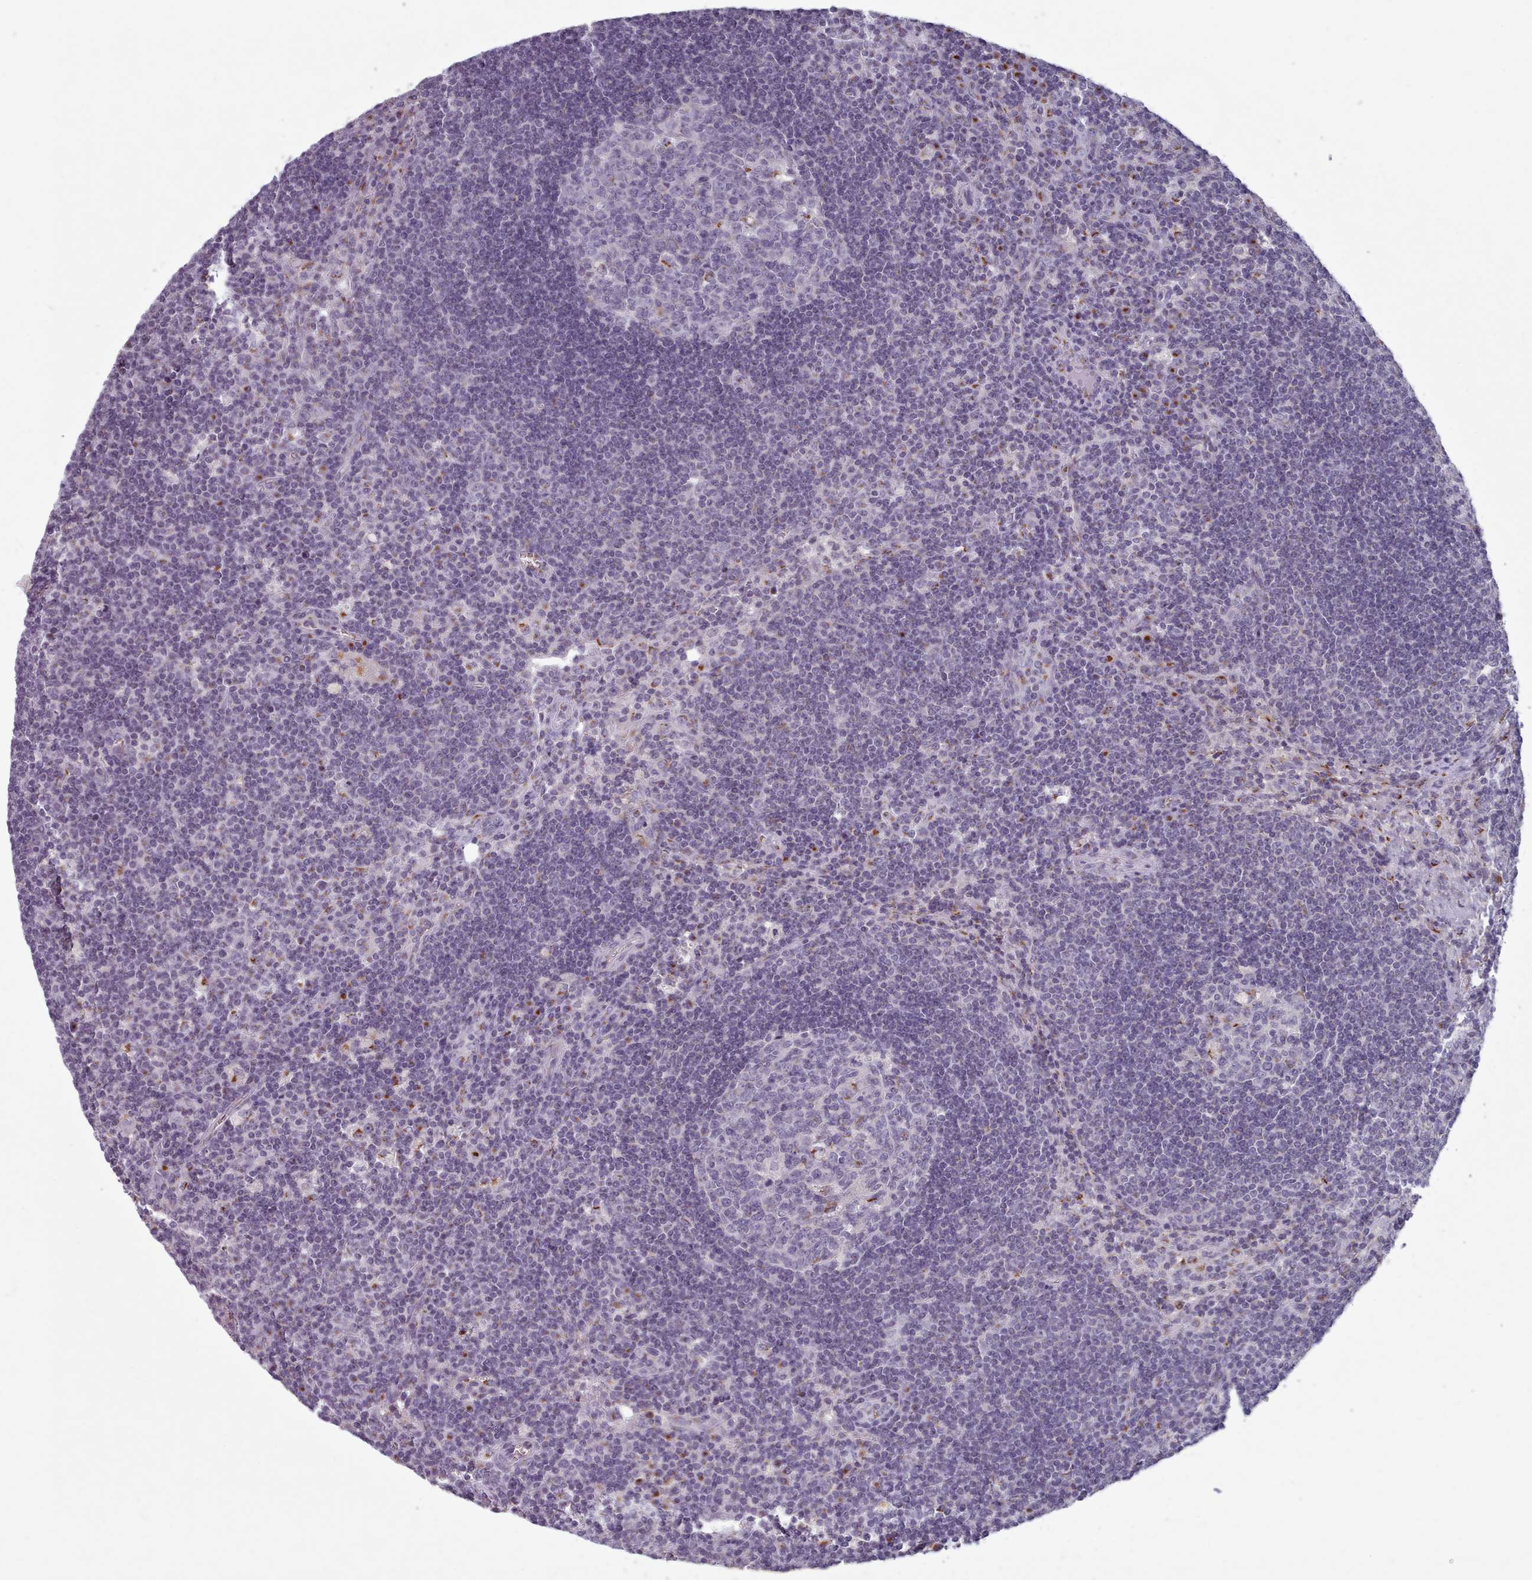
{"staining": {"intensity": "negative", "quantity": "none", "location": "none"}, "tissue": "lymph node", "cell_type": "Germinal center cells", "image_type": "normal", "snomed": [{"axis": "morphology", "description": "Normal tissue, NOS"}, {"axis": "topography", "description": "Lymph node"}], "caption": "Immunohistochemical staining of unremarkable lymph node demonstrates no significant staining in germinal center cells. The staining is performed using DAB (3,3'-diaminobenzidine) brown chromogen with nuclei counter-stained in using hematoxylin.", "gene": "MAN1B1", "patient": {"sex": "male", "age": 58}}